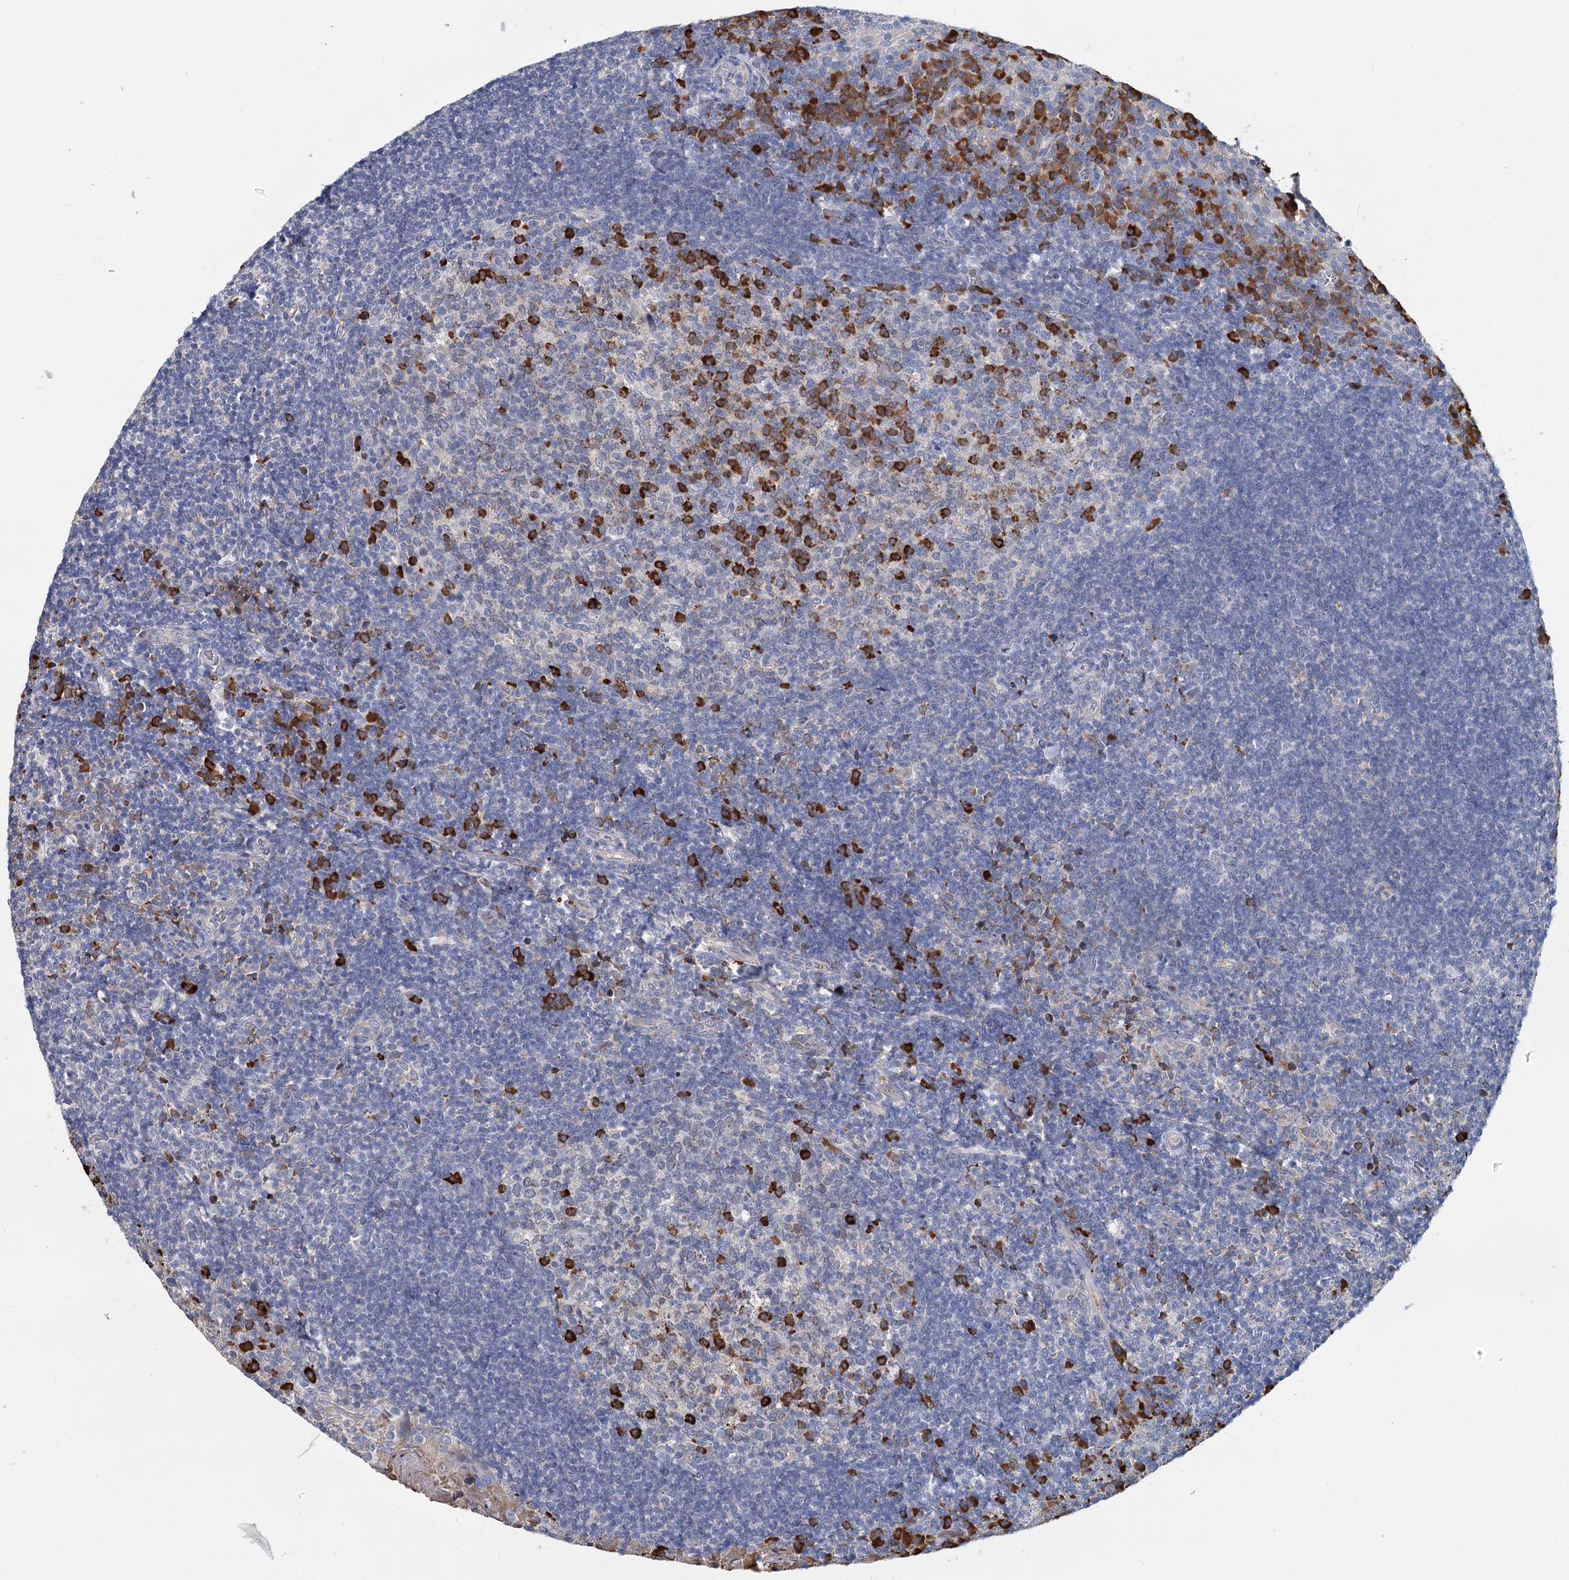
{"staining": {"intensity": "strong", "quantity": "<25%", "location": "cytoplasmic/membranous"}, "tissue": "tonsil", "cell_type": "Germinal center cells", "image_type": "normal", "snomed": [{"axis": "morphology", "description": "Normal tissue, NOS"}, {"axis": "topography", "description": "Tonsil"}], "caption": "DAB immunohistochemical staining of unremarkable human tonsil exhibits strong cytoplasmic/membranous protein staining in approximately <25% of germinal center cells.", "gene": "ANKRD16", "patient": {"sex": "female", "age": 10}}